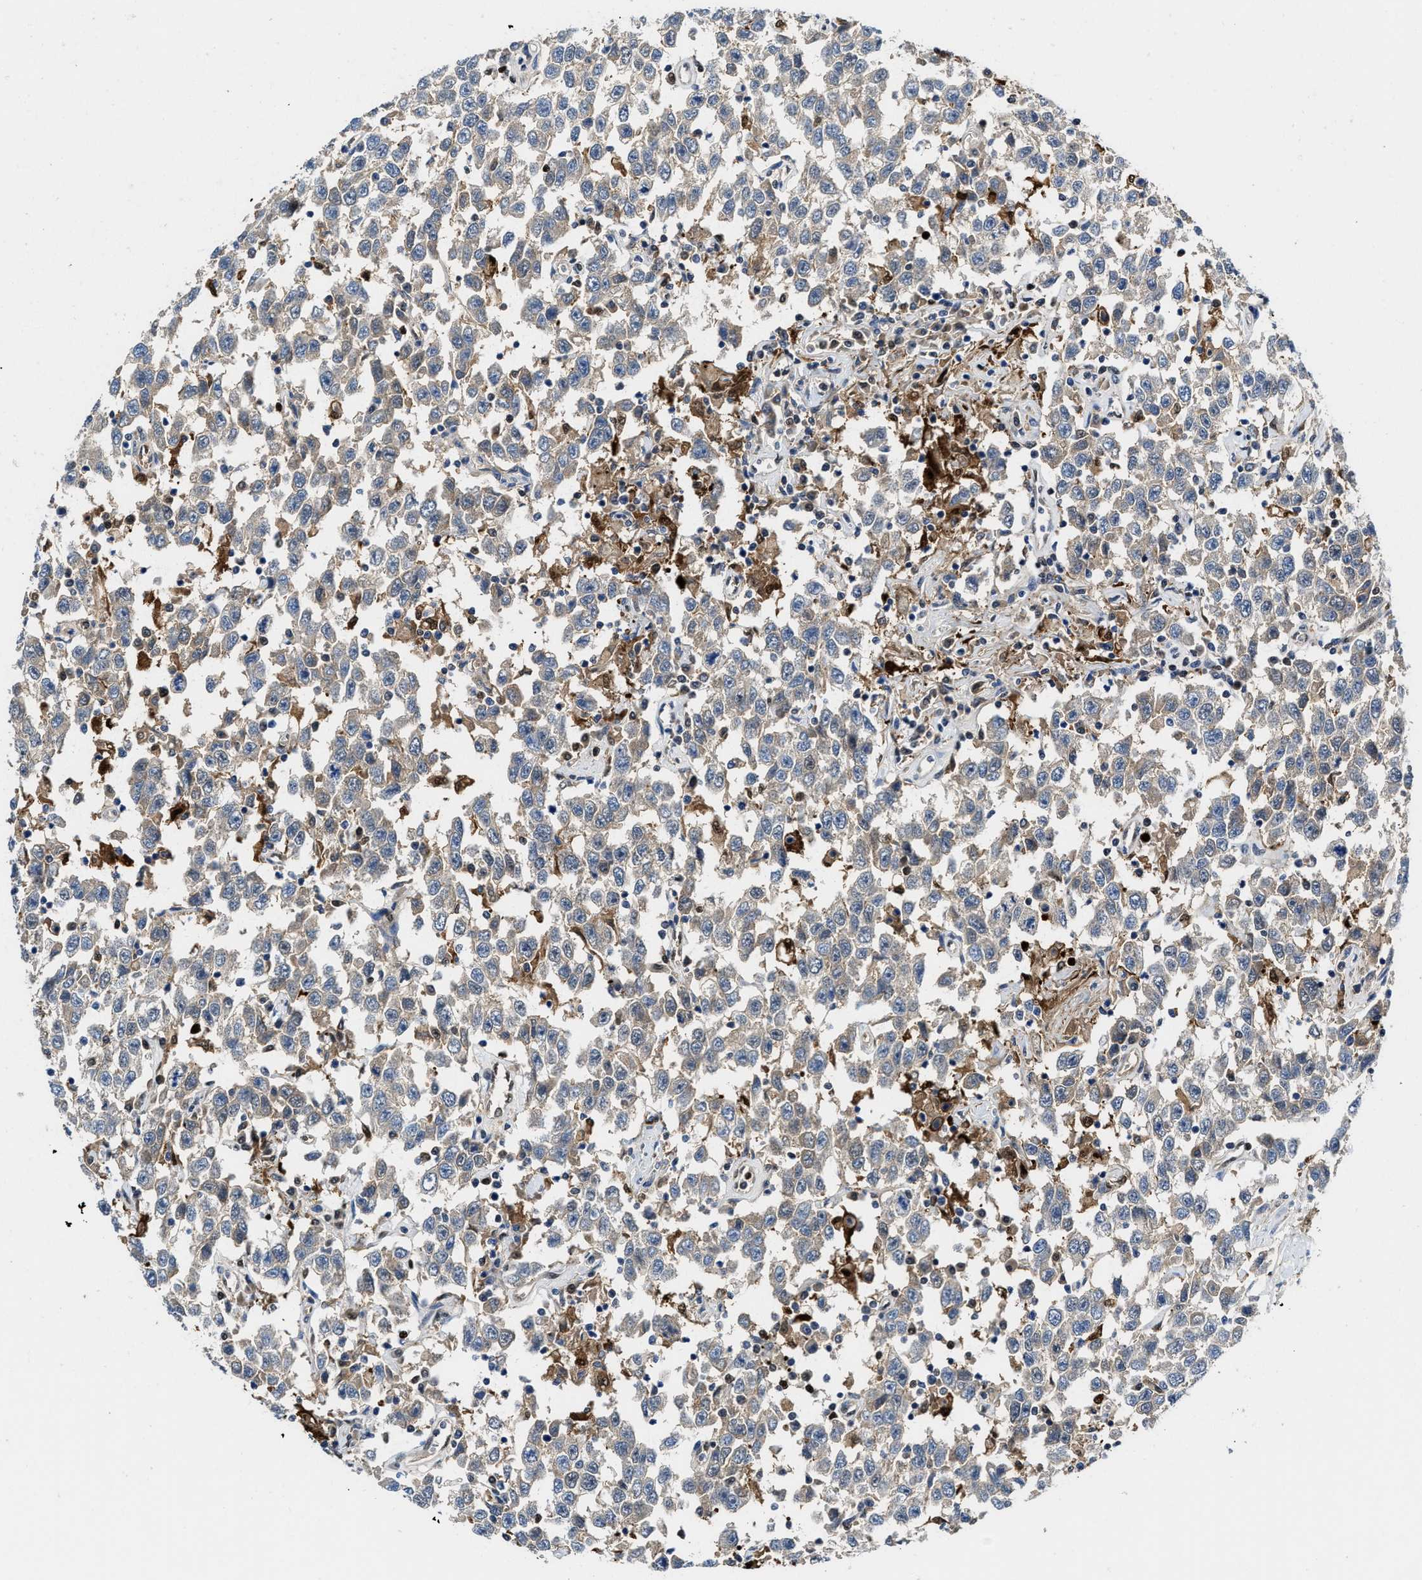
{"staining": {"intensity": "weak", "quantity": "<25%", "location": "cytoplasmic/membranous"}, "tissue": "testis cancer", "cell_type": "Tumor cells", "image_type": "cancer", "snomed": [{"axis": "morphology", "description": "Seminoma, NOS"}, {"axis": "topography", "description": "Testis"}], "caption": "Tumor cells show no significant protein expression in testis seminoma.", "gene": "LTA4H", "patient": {"sex": "male", "age": 41}}